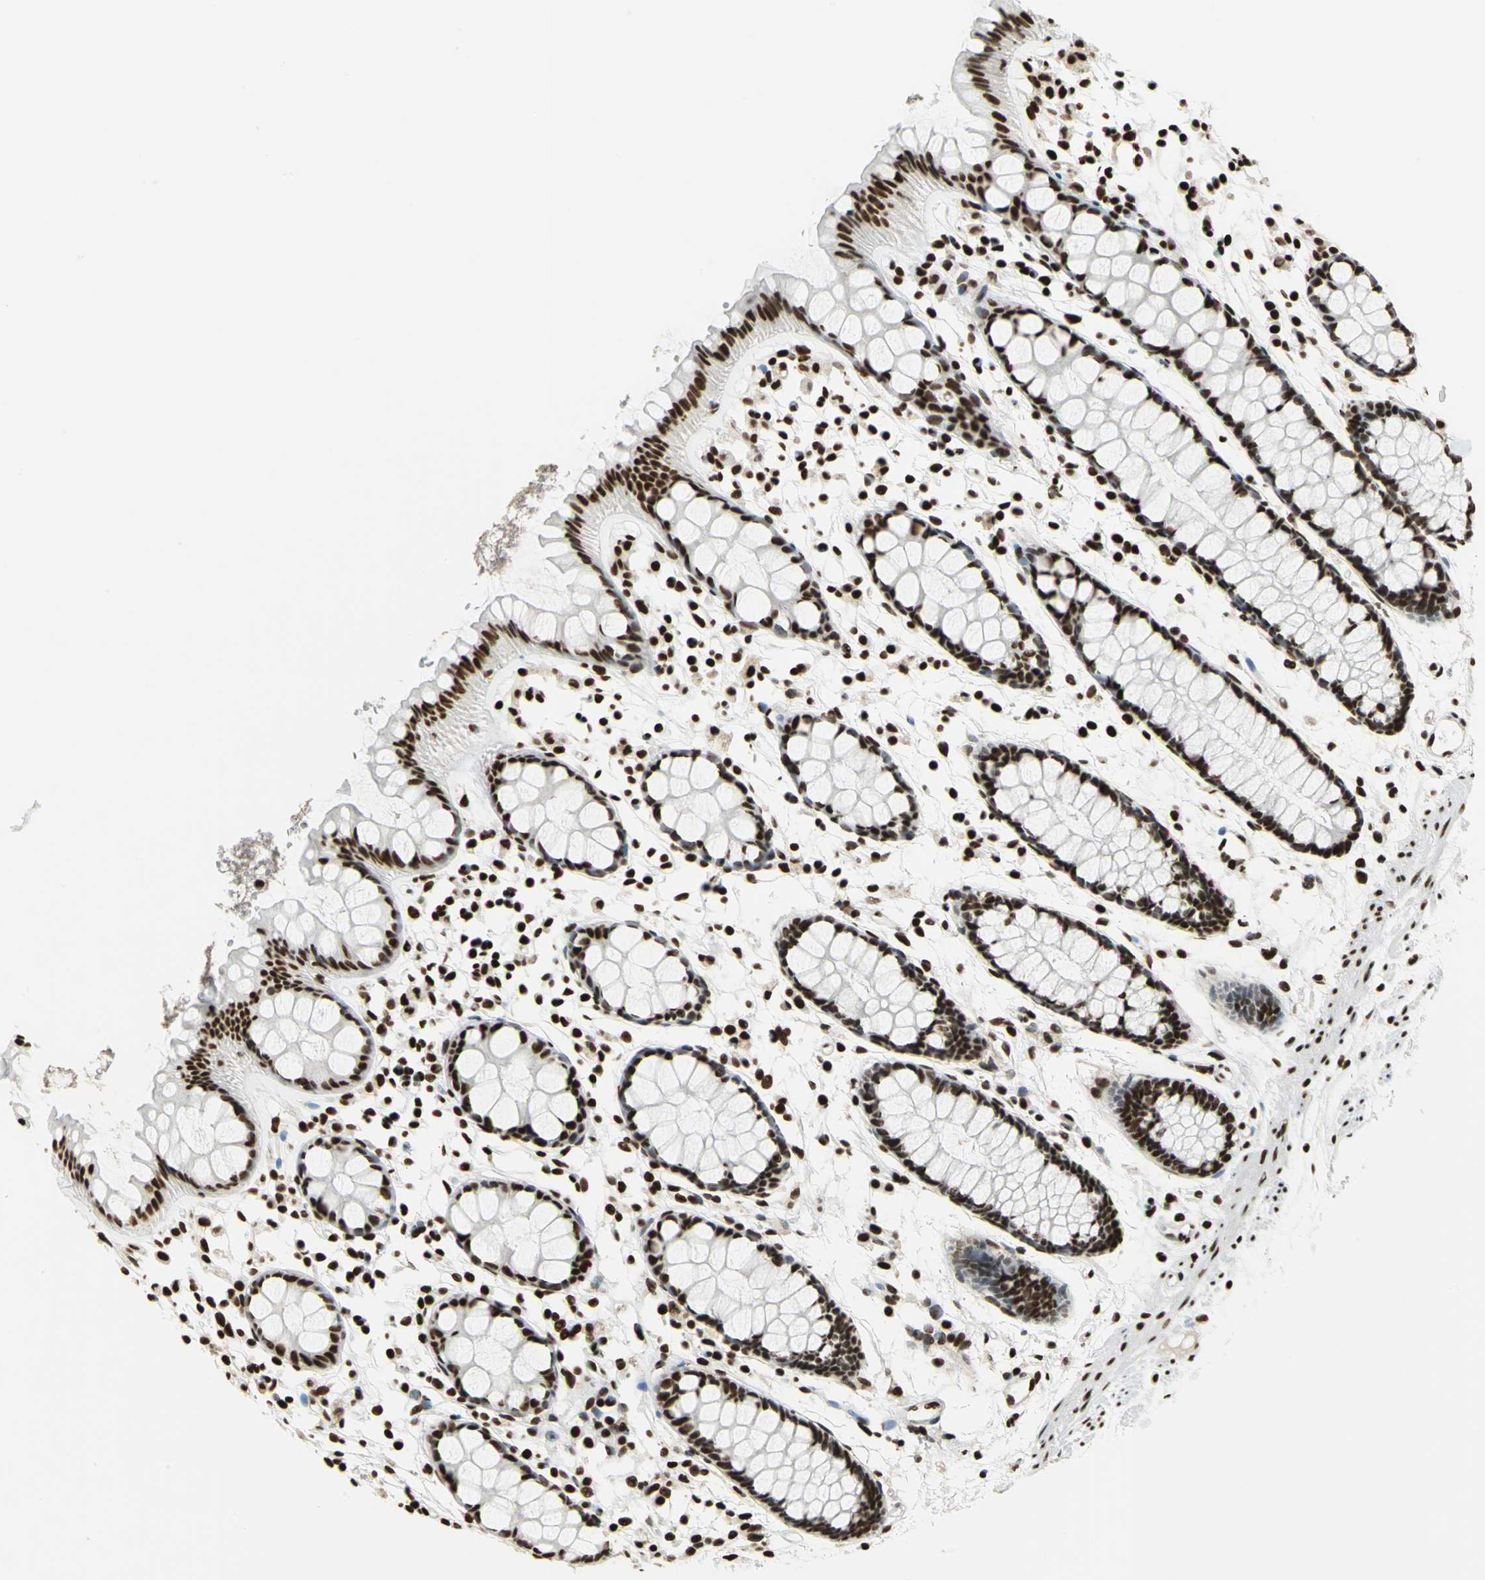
{"staining": {"intensity": "strong", "quantity": ">75%", "location": "nuclear"}, "tissue": "rectum", "cell_type": "Glandular cells", "image_type": "normal", "snomed": [{"axis": "morphology", "description": "Normal tissue, NOS"}, {"axis": "topography", "description": "Rectum"}], "caption": "High-power microscopy captured an IHC histopathology image of benign rectum, revealing strong nuclear positivity in about >75% of glandular cells. The staining is performed using DAB (3,3'-diaminobenzidine) brown chromogen to label protein expression. The nuclei are counter-stained blue using hematoxylin.", "gene": "HMGB1", "patient": {"sex": "female", "age": 66}}